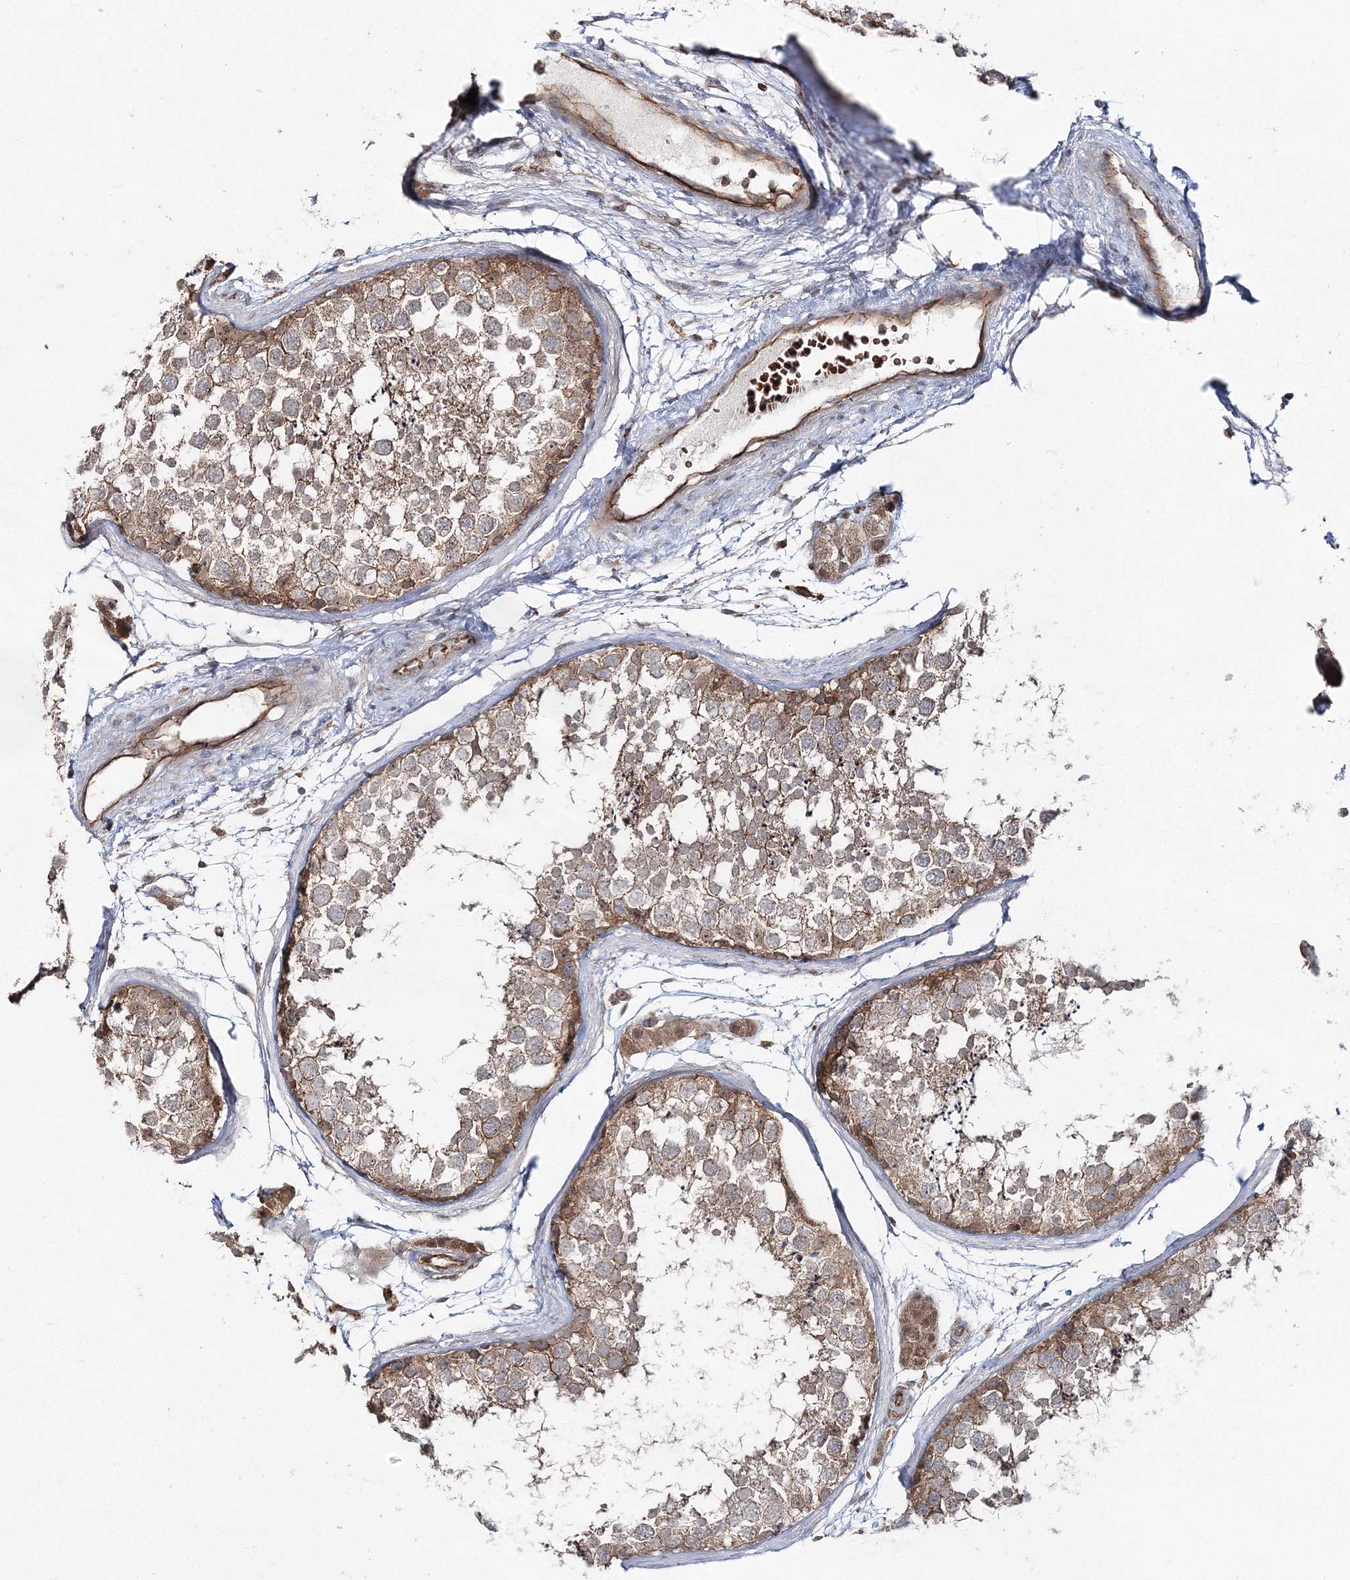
{"staining": {"intensity": "moderate", "quantity": ">75%", "location": "cytoplasmic/membranous"}, "tissue": "testis", "cell_type": "Cells in seminiferous ducts", "image_type": "normal", "snomed": [{"axis": "morphology", "description": "Normal tissue, NOS"}, {"axis": "topography", "description": "Testis"}], "caption": "About >75% of cells in seminiferous ducts in normal human testis demonstrate moderate cytoplasmic/membranous protein staining as visualized by brown immunohistochemical staining.", "gene": "PCBD2", "patient": {"sex": "male", "age": 56}}